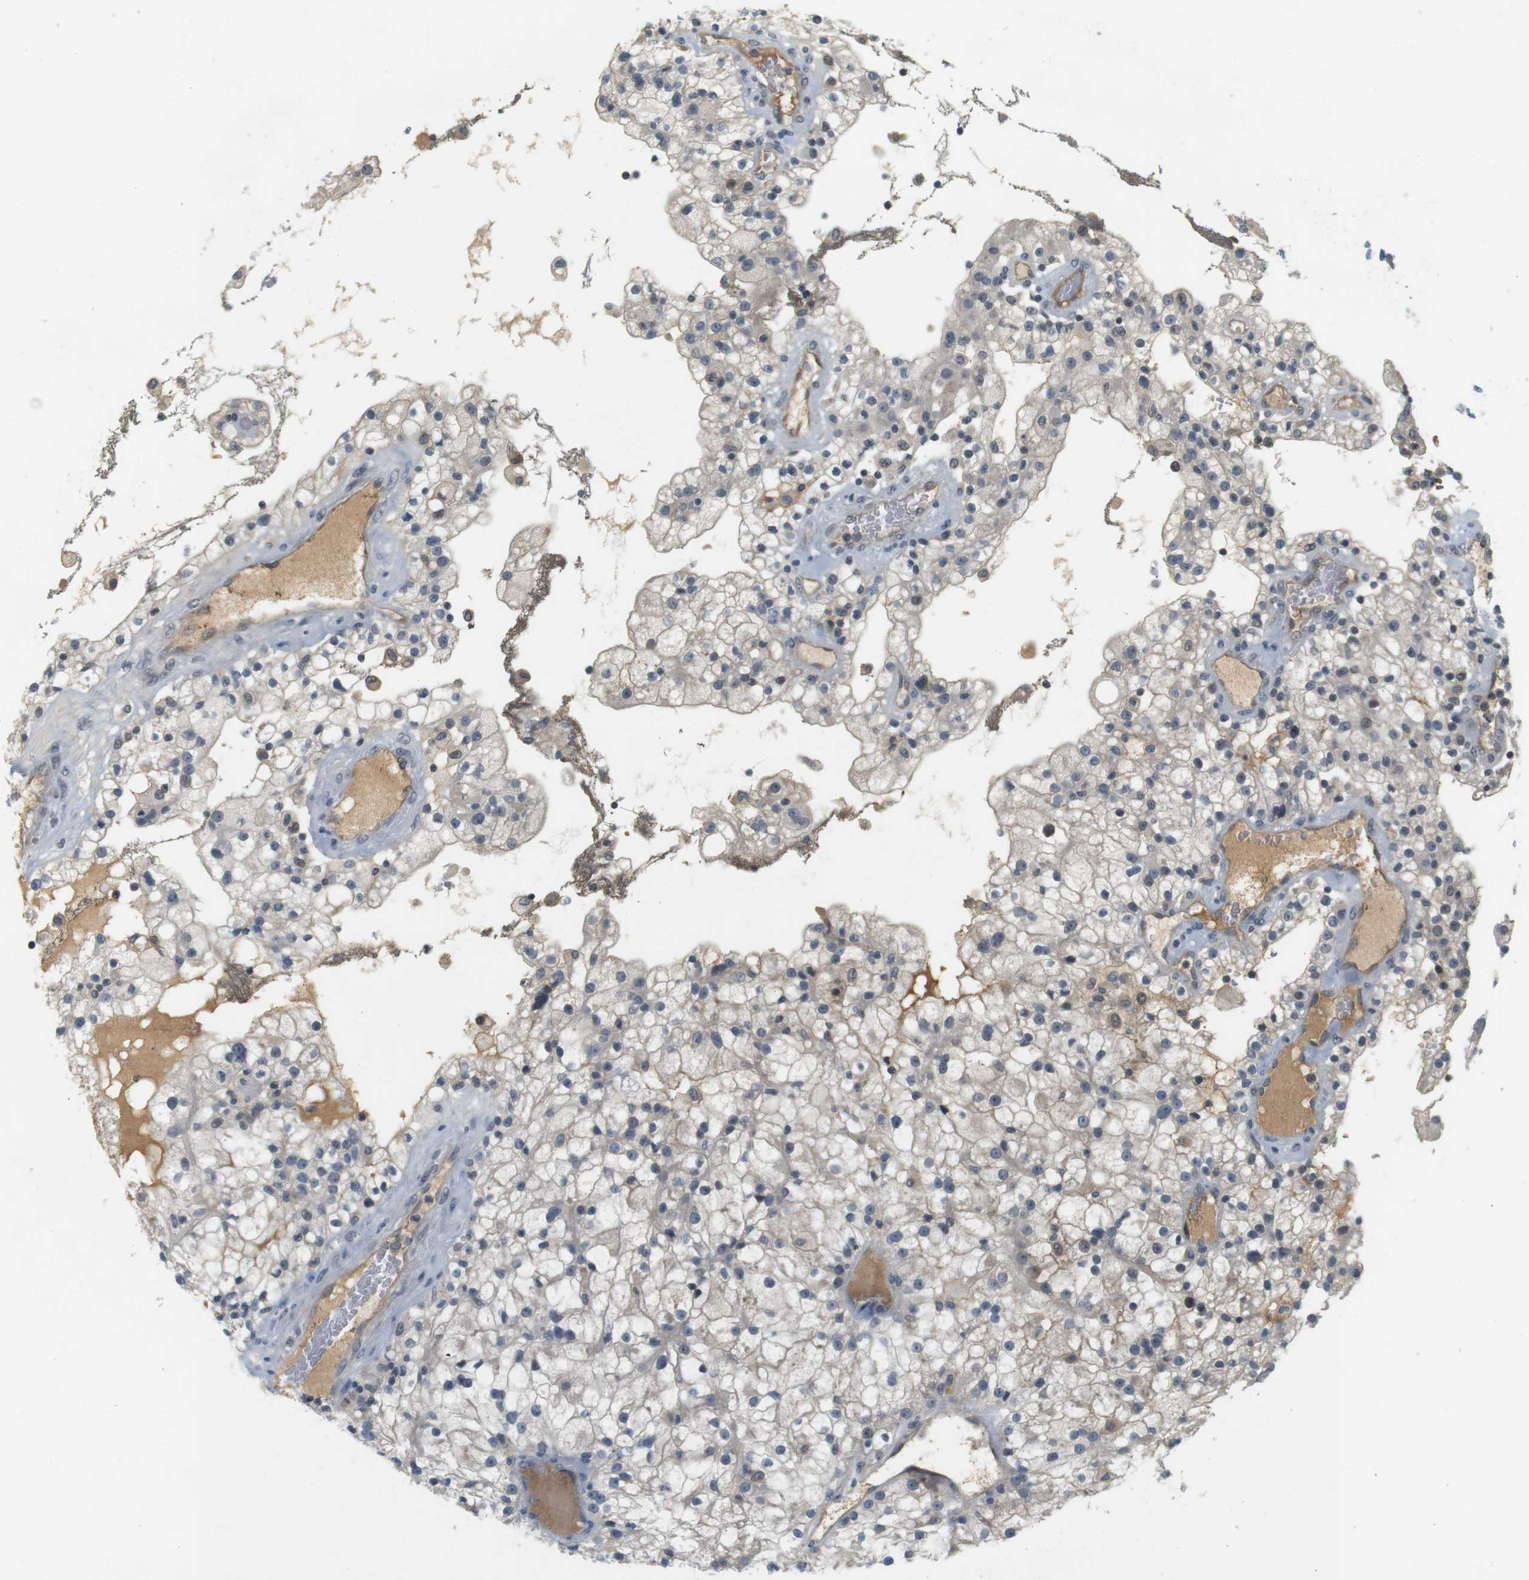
{"staining": {"intensity": "negative", "quantity": "none", "location": "none"}, "tissue": "renal cancer", "cell_type": "Tumor cells", "image_type": "cancer", "snomed": [{"axis": "morphology", "description": "Adenocarcinoma, NOS"}, {"axis": "topography", "description": "Kidney"}], "caption": "There is no significant expression in tumor cells of adenocarcinoma (renal).", "gene": "WNT7A", "patient": {"sex": "female", "age": 52}}